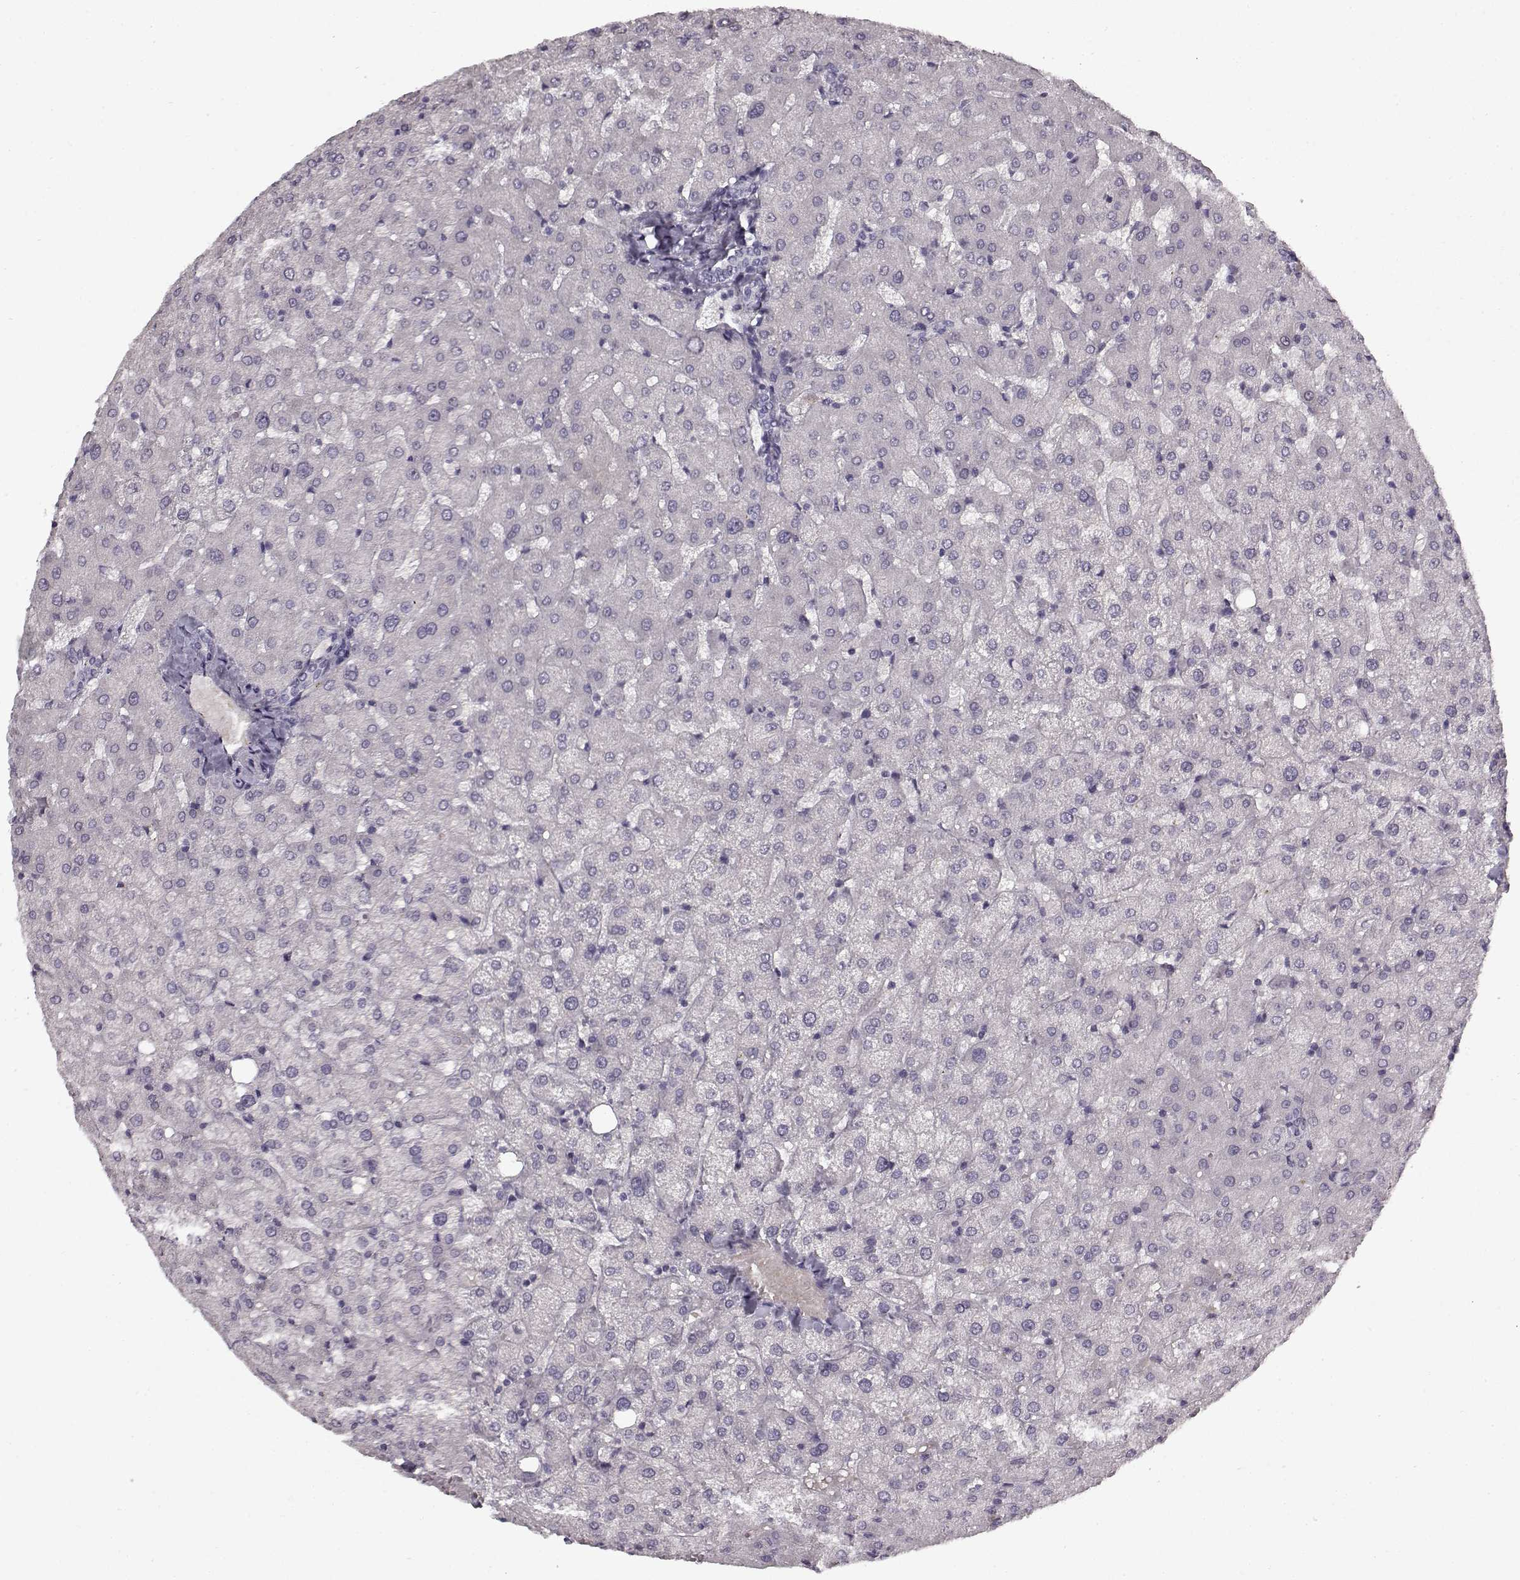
{"staining": {"intensity": "negative", "quantity": "none", "location": "none"}, "tissue": "liver", "cell_type": "Cholangiocytes", "image_type": "normal", "snomed": [{"axis": "morphology", "description": "Normal tissue, NOS"}, {"axis": "topography", "description": "Liver"}], "caption": "A histopathology image of liver stained for a protein demonstrates no brown staining in cholangiocytes.", "gene": "SNCA", "patient": {"sex": "female", "age": 50}}